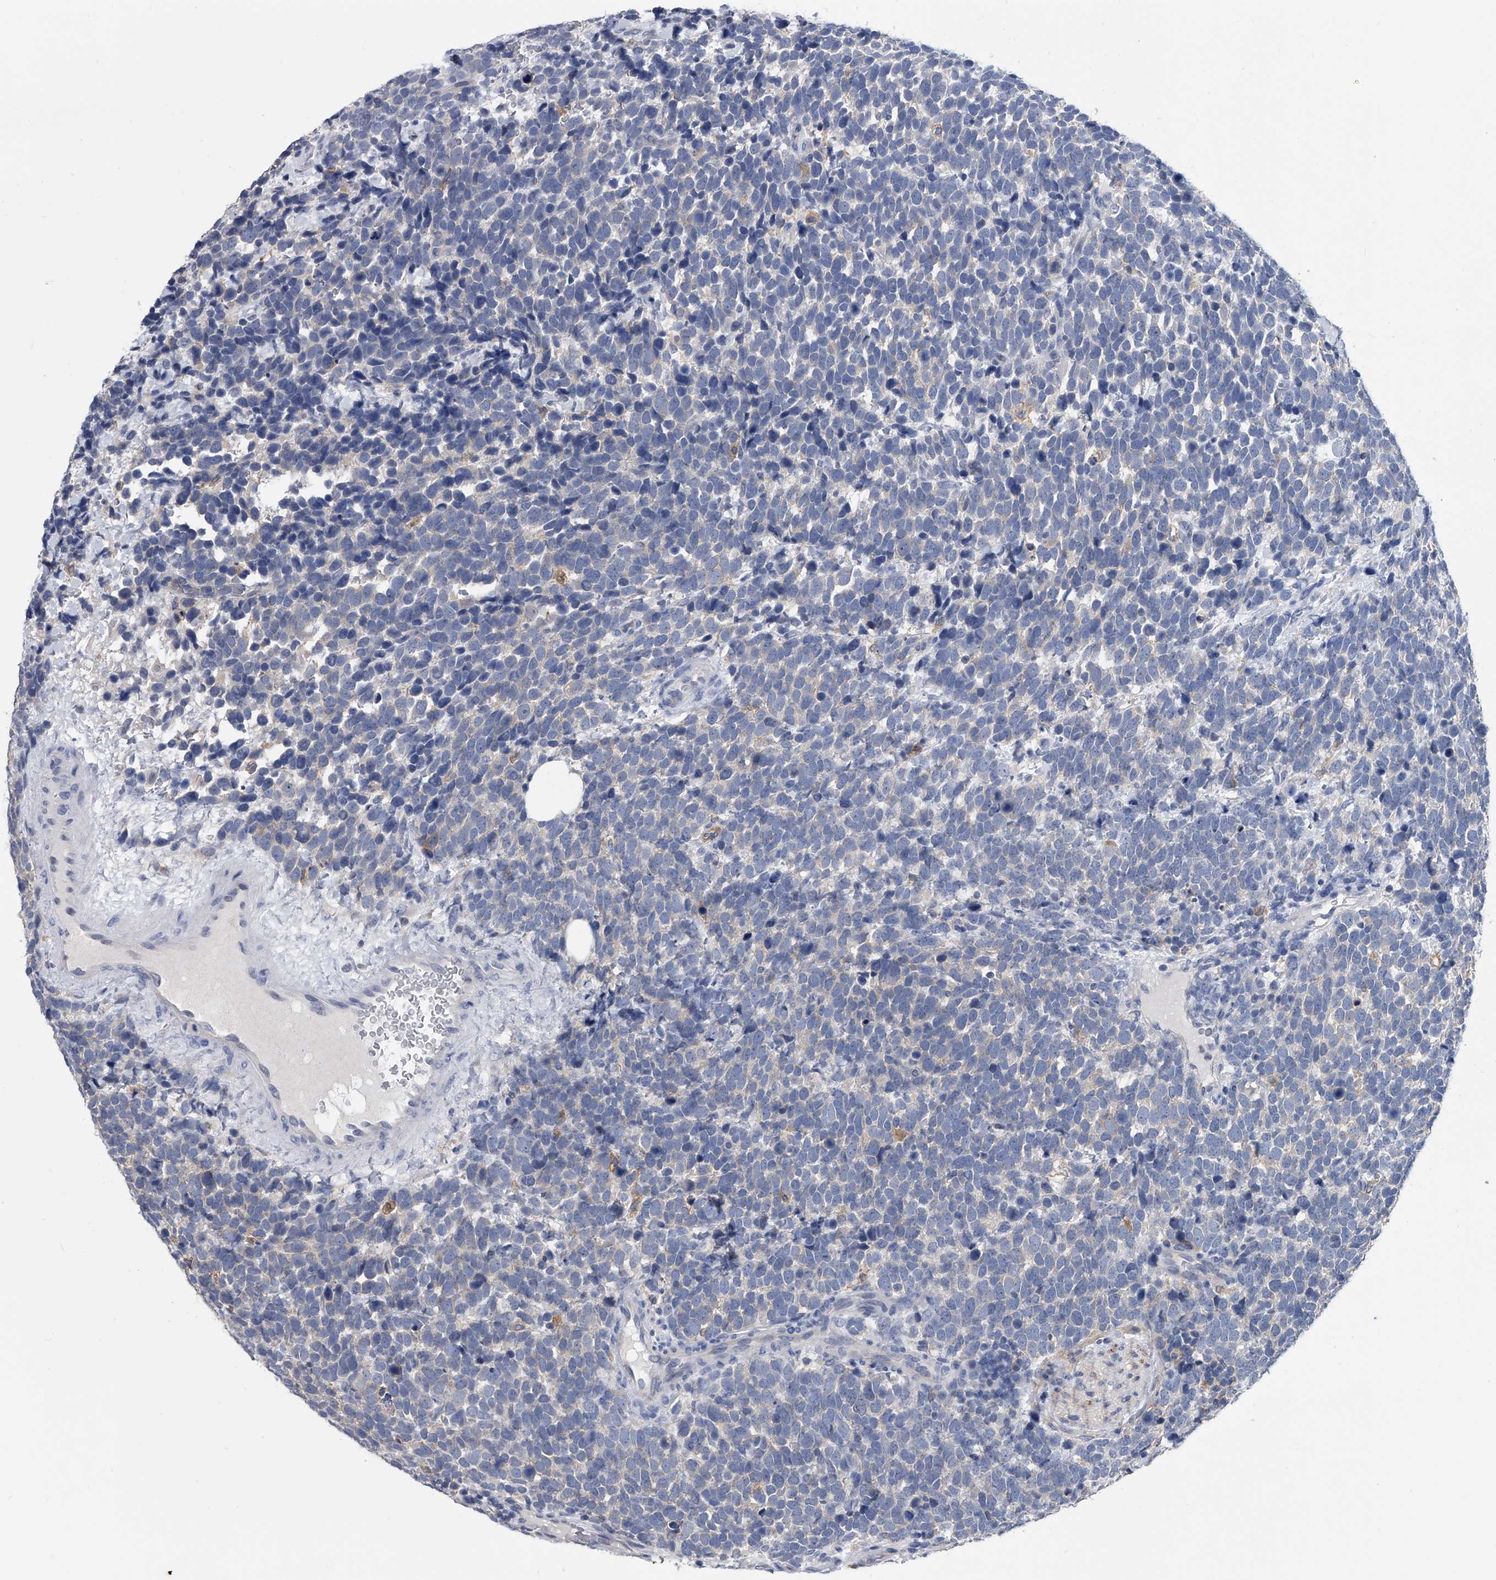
{"staining": {"intensity": "negative", "quantity": "none", "location": "none"}, "tissue": "urothelial cancer", "cell_type": "Tumor cells", "image_type": "cancer", "snomed": [{"axis": "morphology", "description": "Urothelial carcinoma, High grade"}, {"axis": "topography", "description": "Urinary bladder"}], "caption": "Urothelial cancer was stained to show a protein in brown. There is no significant staining in tumor cells.", "gene": "MAP4K3", "patient": {"sex": "female", "age": 82}}